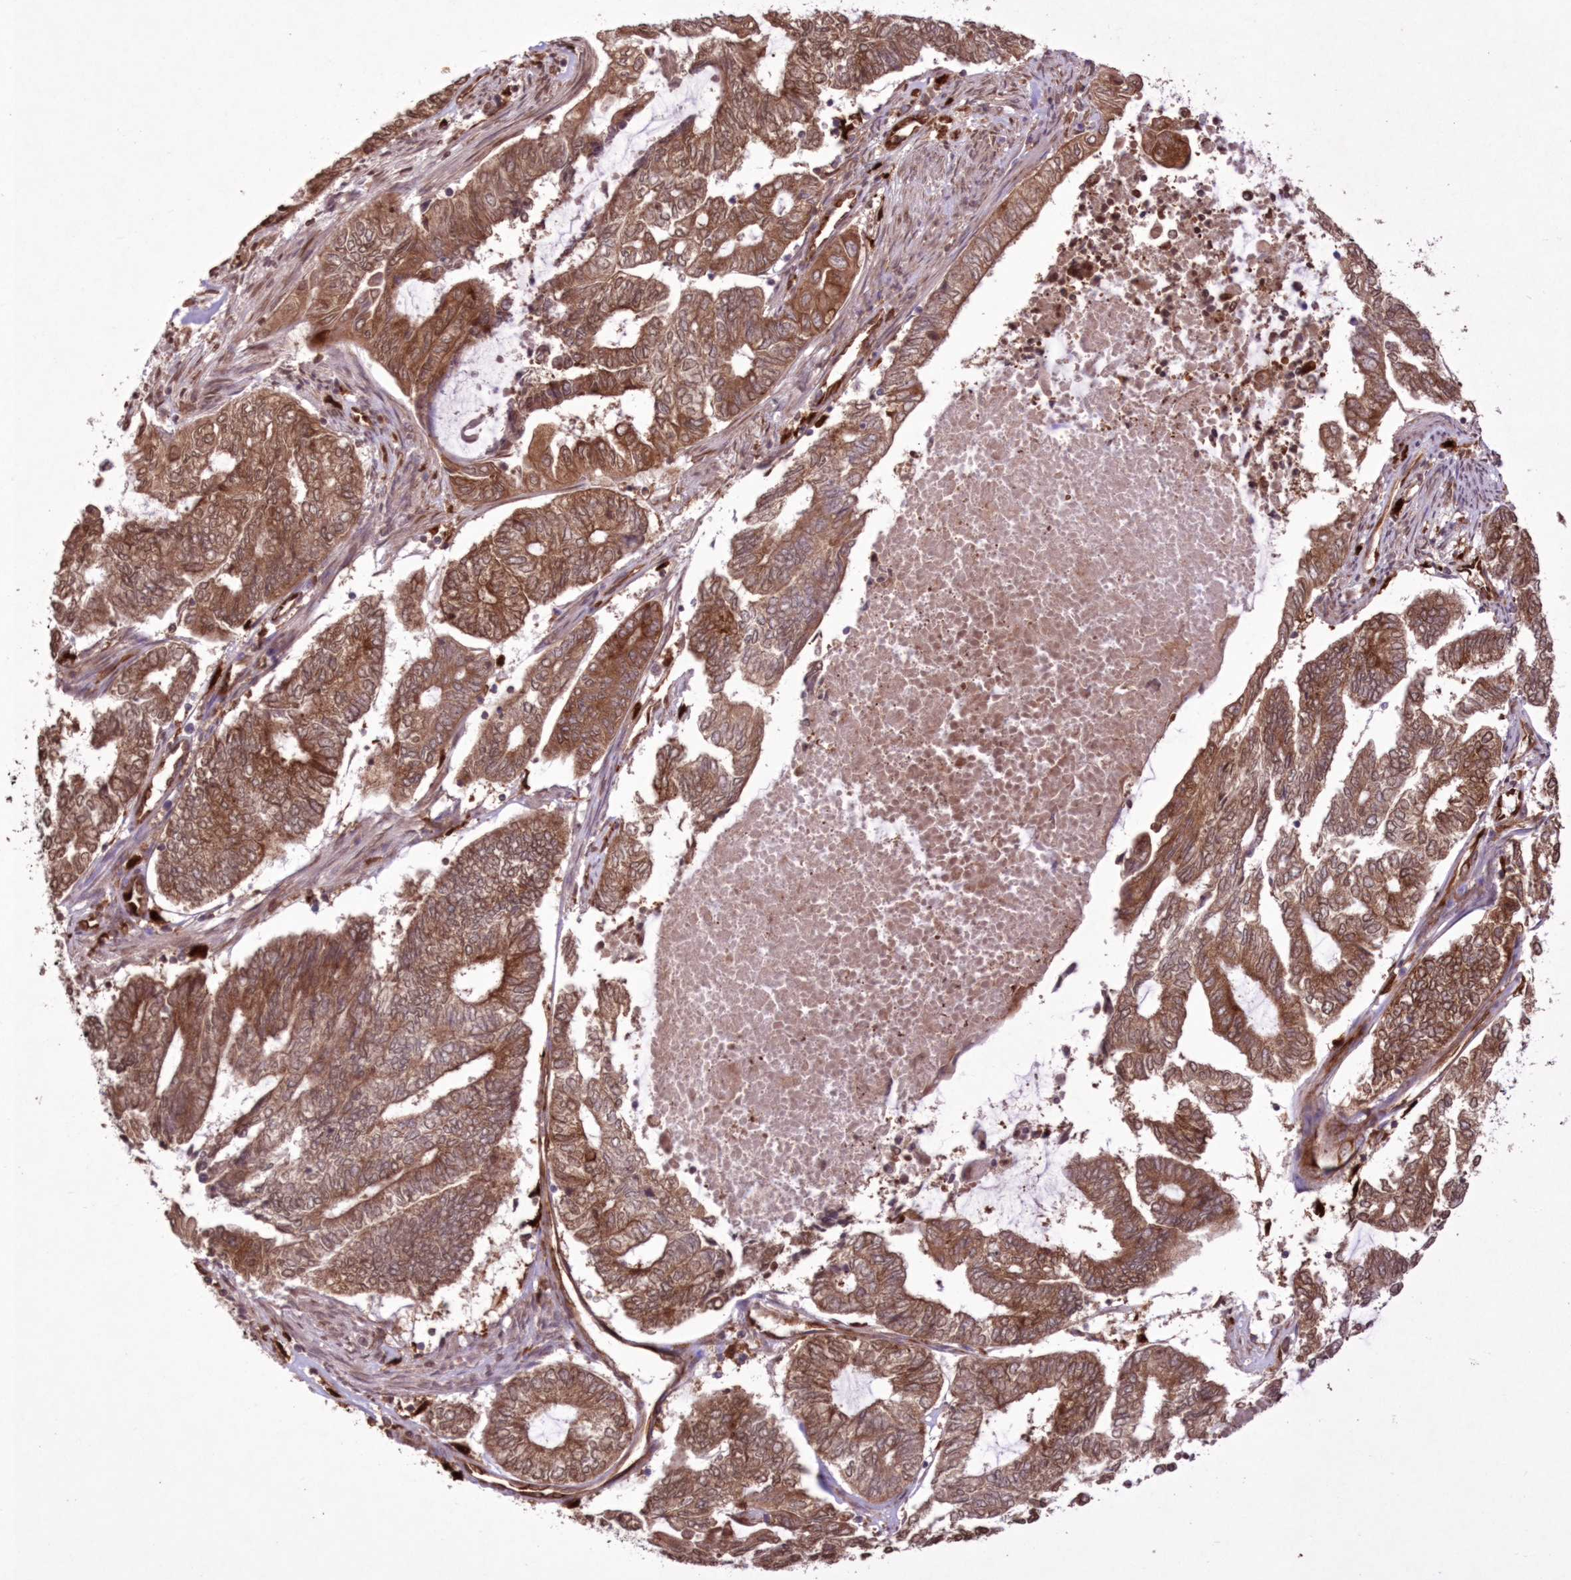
{"staining": {"intensity": "moderate", "quantity": ">75%", "location": "cytoplasmic/membranous,nuclear"}, "tissue": "endometrial cancer", "cell_type": "Tumor cells", "image_type": "cancer", "snomed": [{"axis": "morphology", "description": "Adenocarcinoma, NOS"}, {"axis": "topography", "description": "Uterus"}, {"axis": "topography", "description": "Endometrium"}], "caption": "A brown stain highlights moderate cytoplasmic/membranous and nuclear staining of a protein in adenocarcinoma (endometrial) tumor cells.", "gene": "FCHO2", "patient": {"sex": "female", "age": 70}}